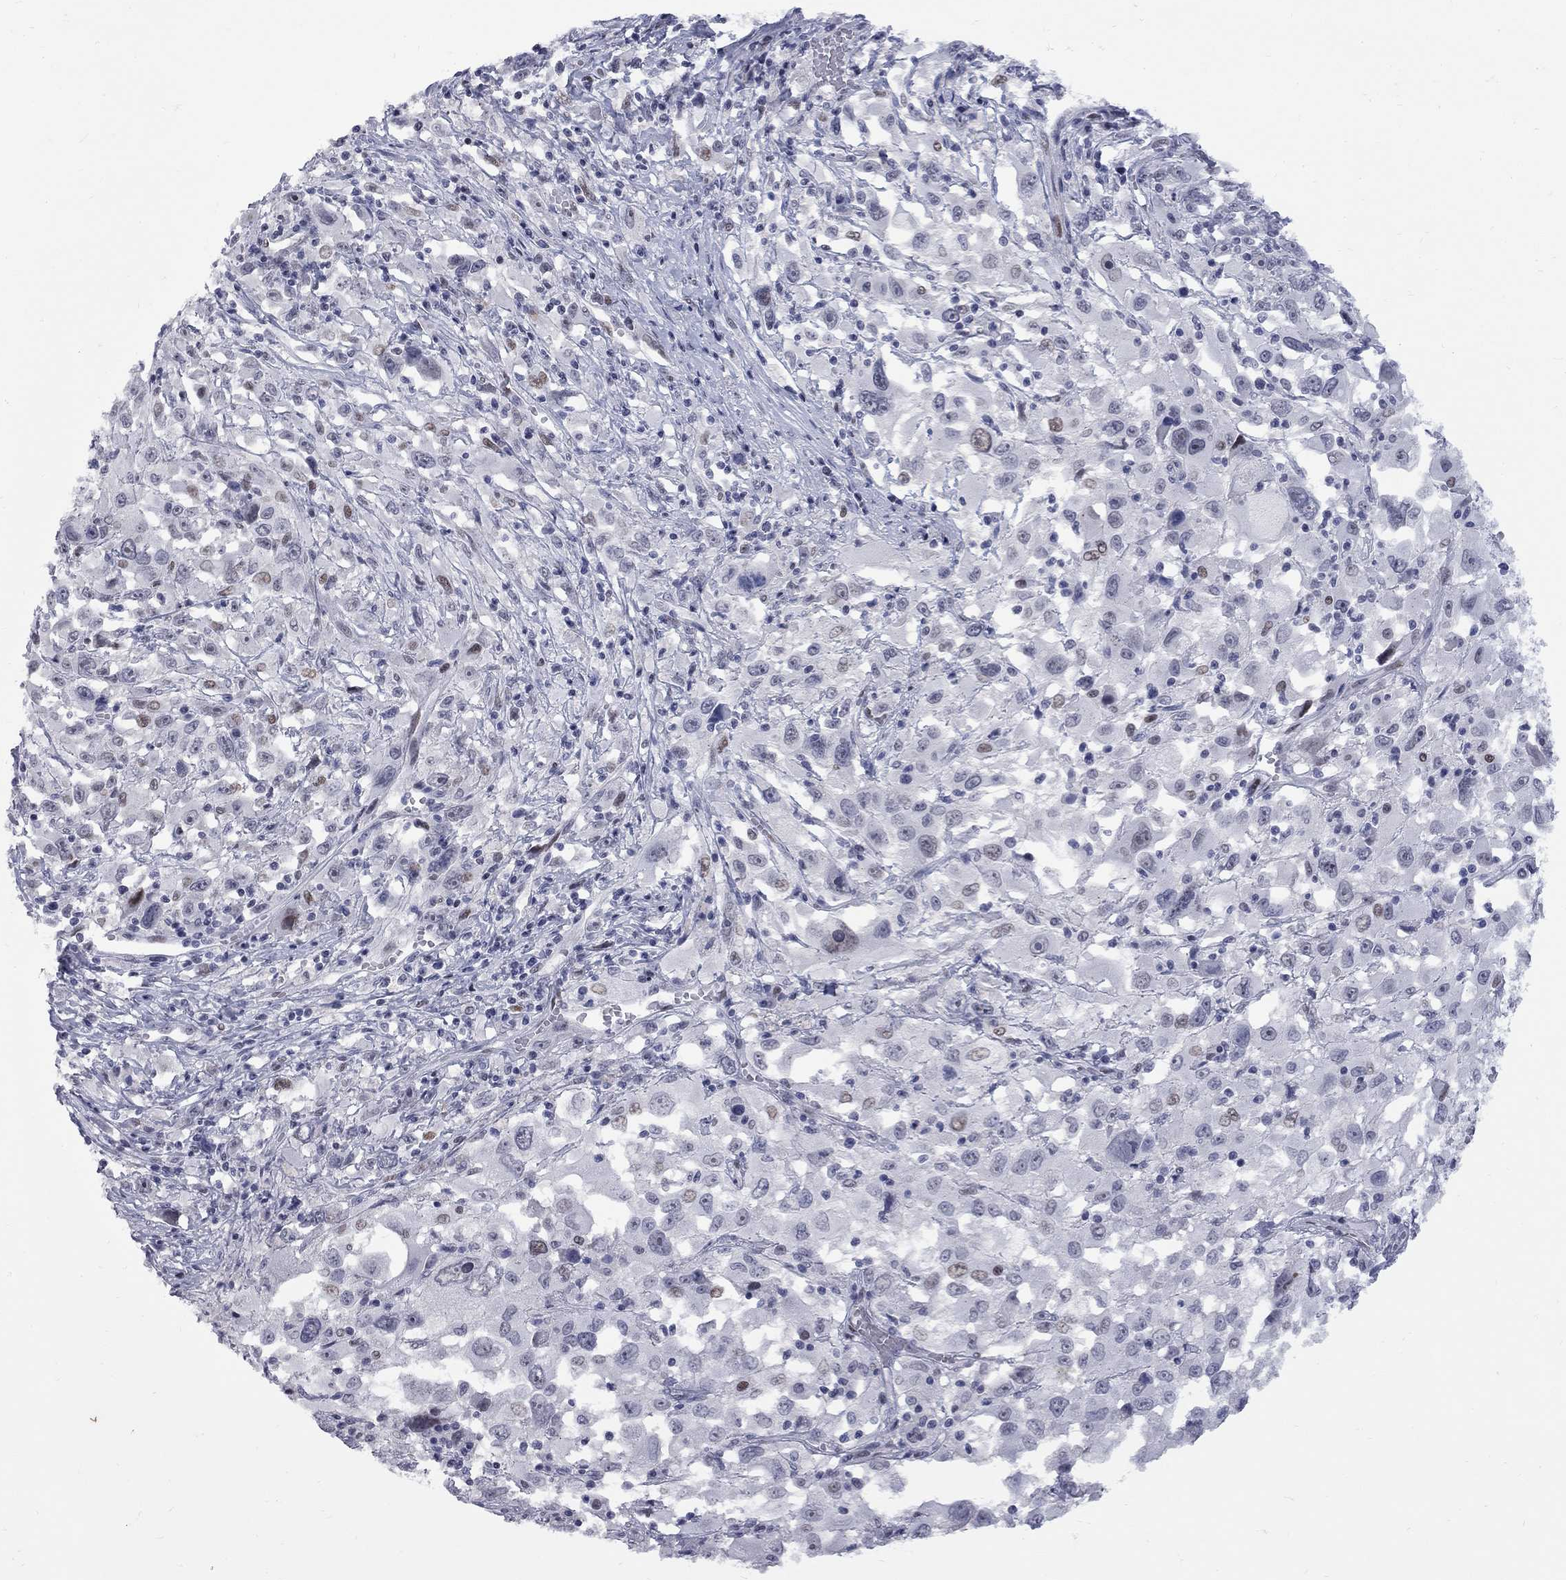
{"staining": {"intensity": "weak", "quantity": "<25%", "location": "nuclear"}, "tissue": "melanoma", "cell_type": "Tumor cells", "image_type": "cancer", "snomed": [{"axis": "morphology", "description": "Malignant melanoma, Metastatic site"}, {"axis": "topography", "description": "Soft tissue"}], "caption": "Immunohistochemistry (IHC) image of melanoma stained for a protein (brown), which displays no staining in tumor cells.", "gene": "ZNF154", "patient": {"sex": "male", "age": 50}}